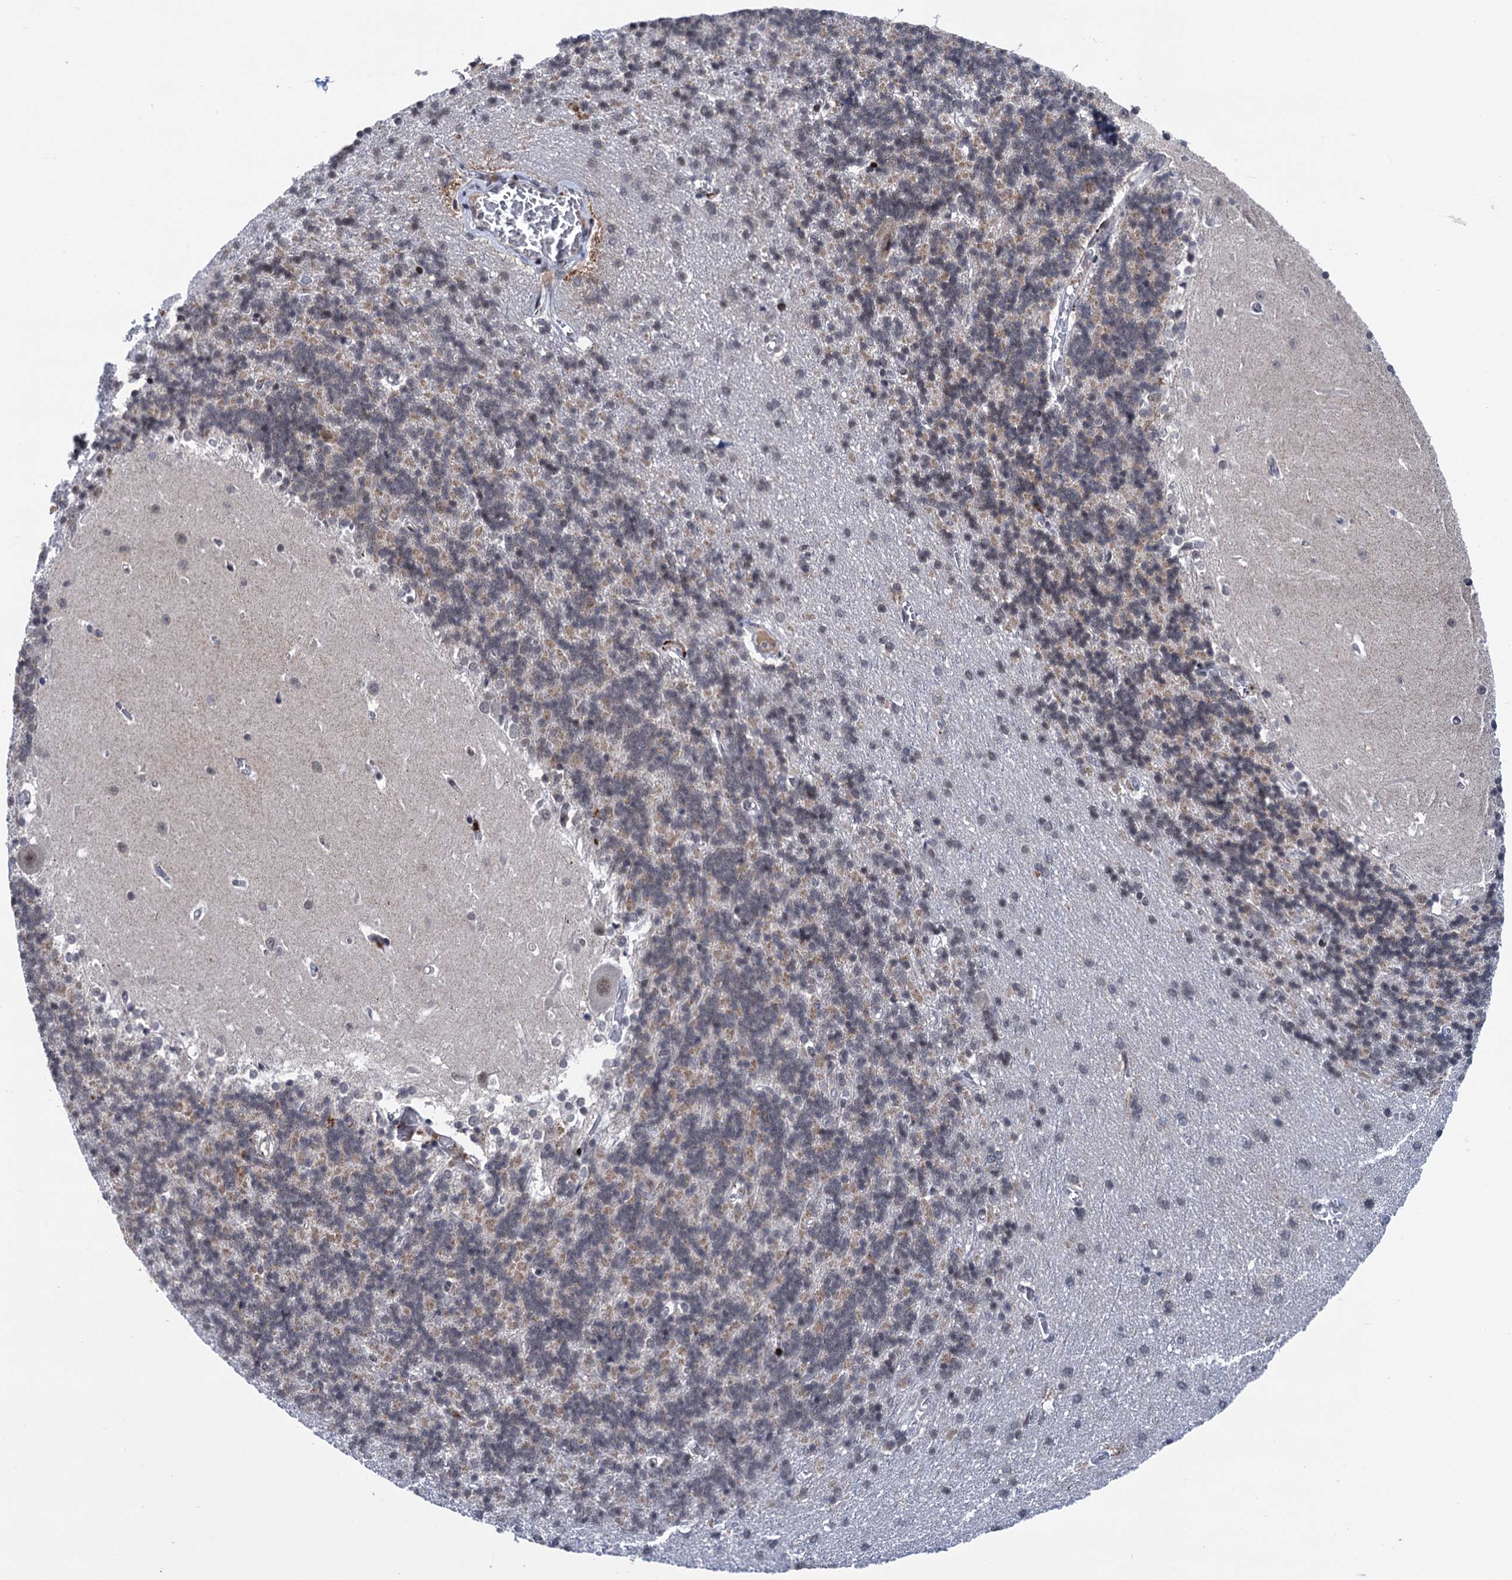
{"staining": {"intensity": "moderate", "quantity": "<25%", "location": "cytoplasmic/membranous"}, "tissue": "cerebellum", "cell_type": "Cells in granular layer", "image_type": "normal", "snomed": [{"axis": "morphology", "description": "Normal tissue, NOS"}, {"axis": "topography", "description": "Cerebellum"}], "caption": "A high-resolution image shows IHC staining of normal cerebellum, which displays moderate cytoplasmic/membranous staining in approximately <25% of cells in granular layer.", "gene": "ZCCHC10", "patient": {"sex": "male", "age": 37}}